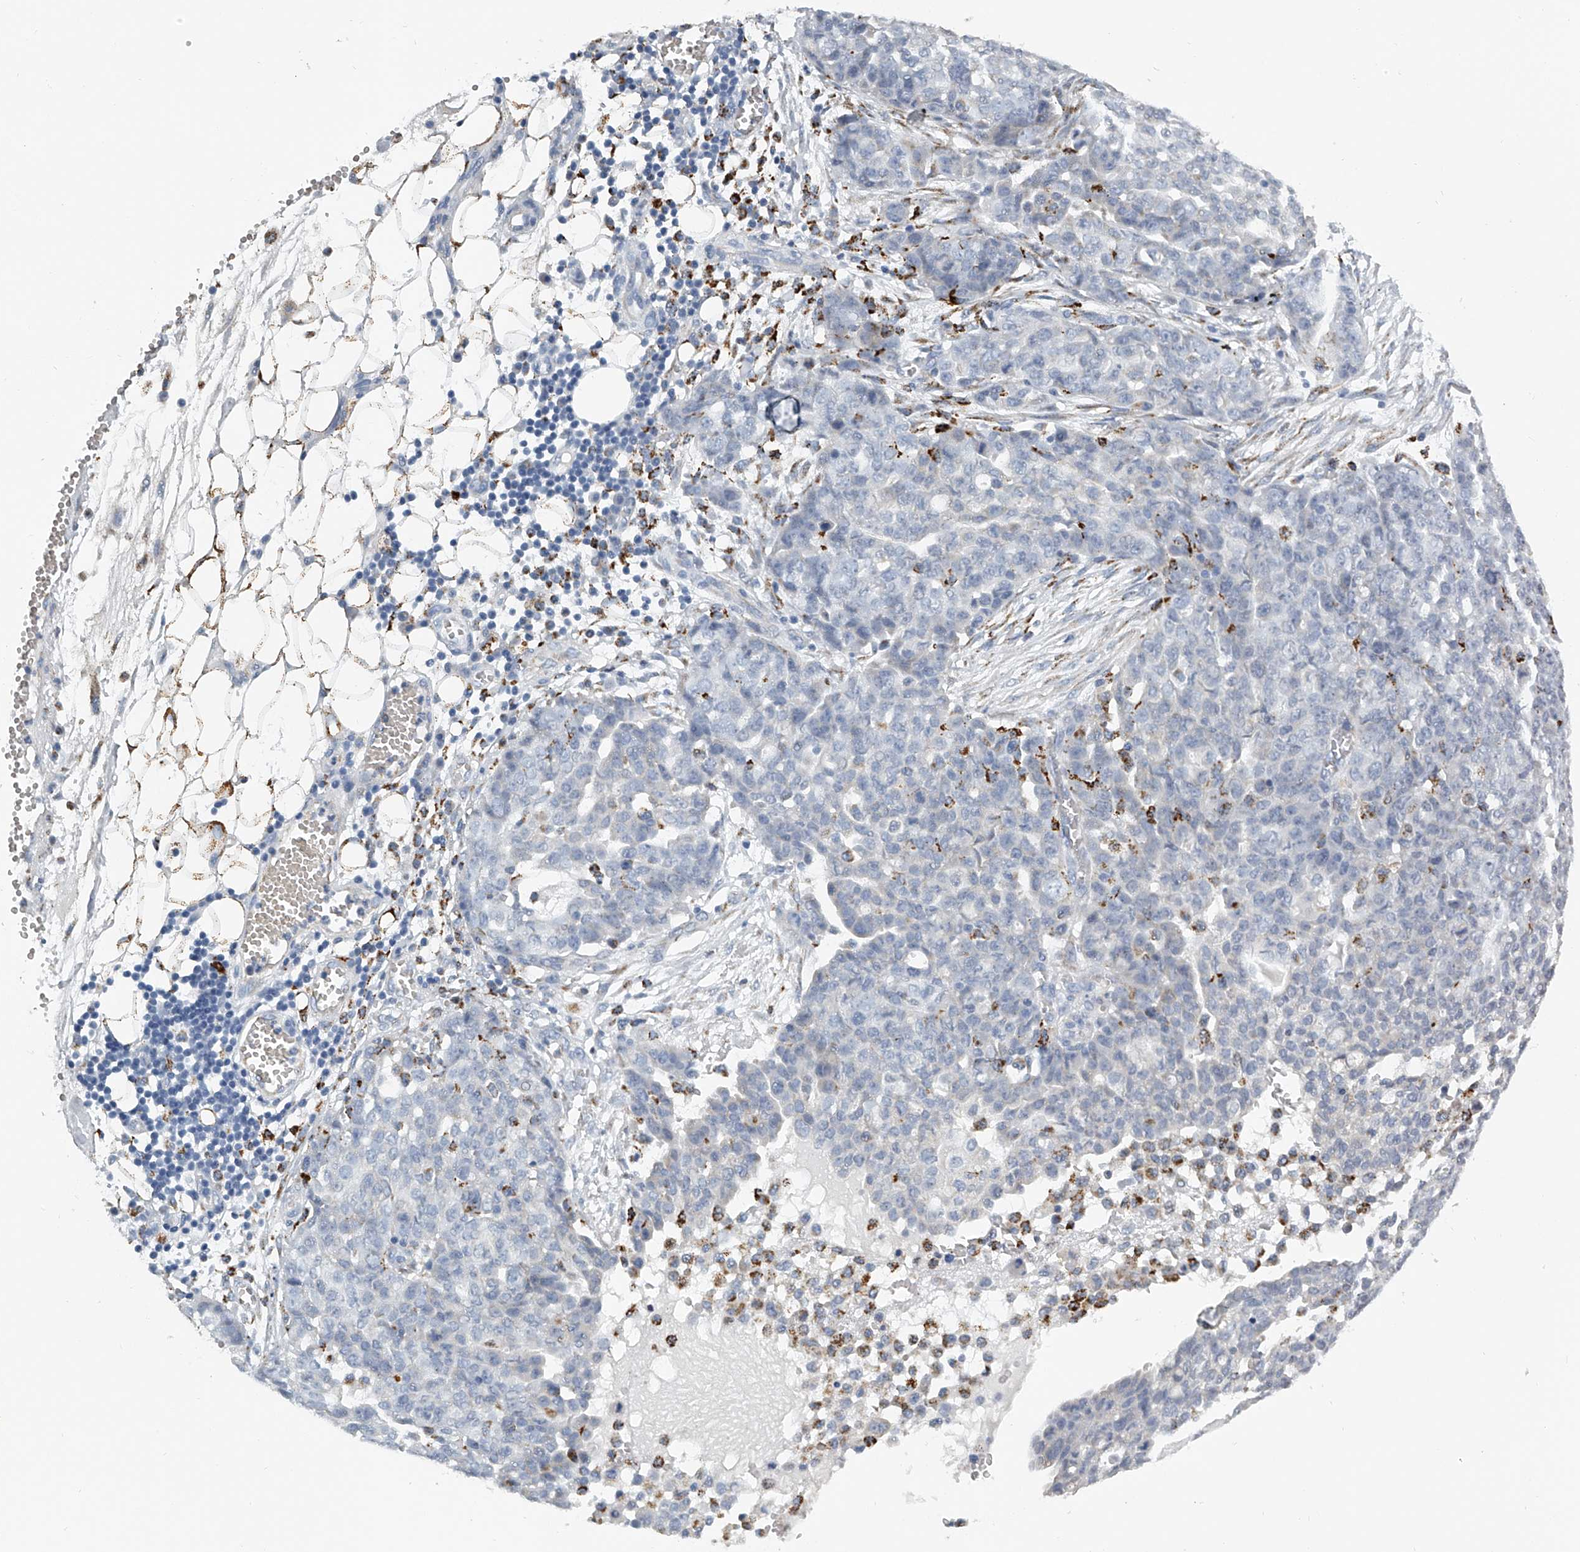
{"staining": {"intensity": "negative", "quantity": "none", "location": "none"}, "tissue": "ovarian cancer", "cell_type": "Tumor cells", "image_type": "cancer", "snomed": [{"axis": "morphology", "description": "Cystadenocarcinoma, serous, NOS"}, {"axis": "topography", "description": "Soft tissue"}, {"axis": "topography", "description": "Ovary"}], "caption": "Photomicrograph shows no protein staining in tumor cells of ovarian cancer tissue.", "gene": "KLHL7", "patient": {"sex": "female", "age": 57}}